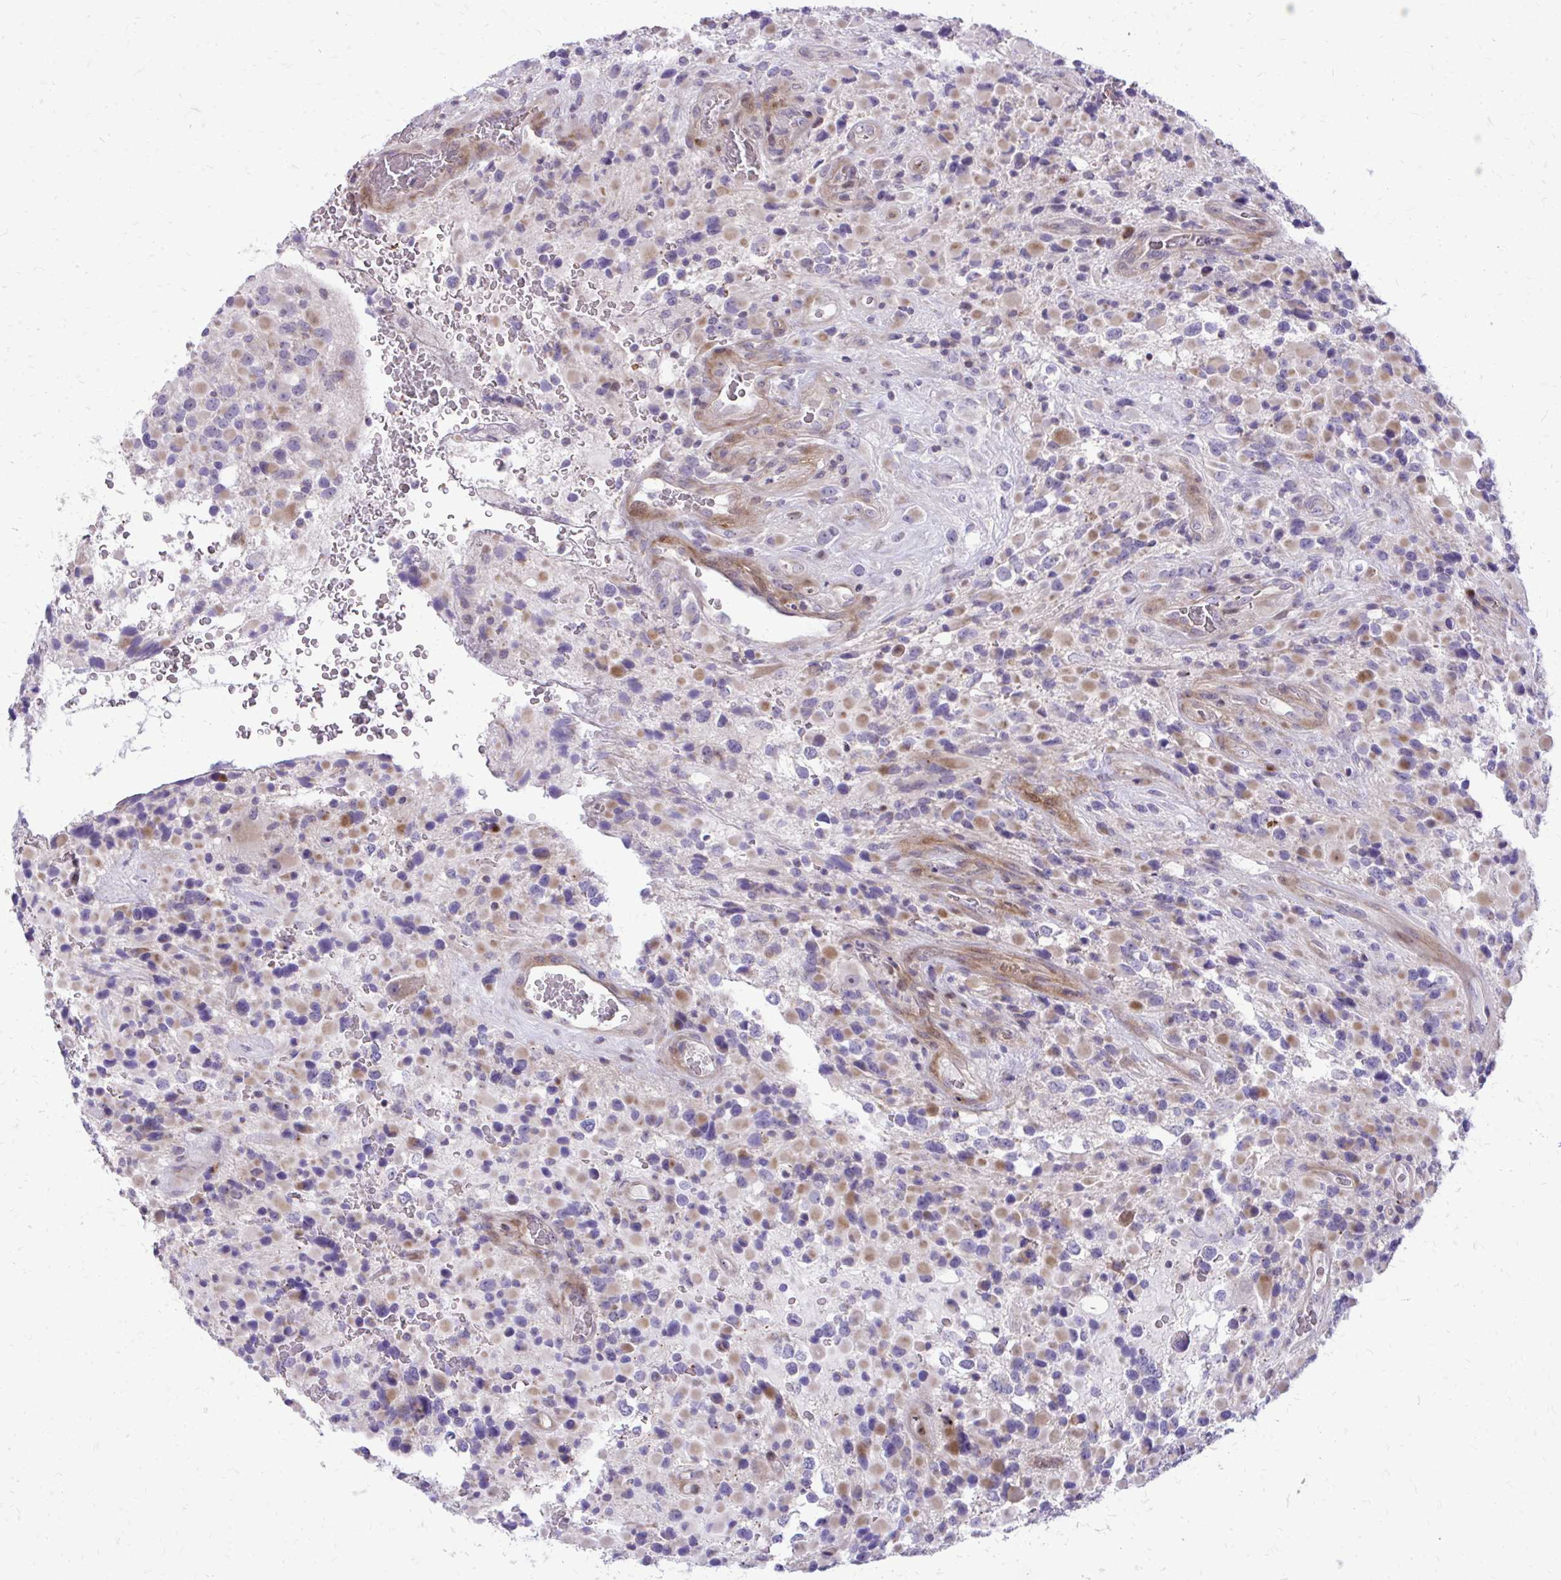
{"staining": {"intensity": "weak", "quantity": "25%-75%", "location": "cytoplasmic/membranous"}, "tissue": "glioma", "cell_type": "Tumor cells", "image_type": "cancer", "snomed": [{"axis": "morphology", "description": "Glioma, malignant, High grade"}, {"axis": "topography", "description": "Brain"}], "caption": "High-magnification brightfield microscopy of glioma stained with DAB (brown) and counterstained with hematoxylin (blue). tumor cells exhibit weak cytoplasmic/membranous expression is seen in about25%-75% of cells. (DAB IHC, brown staining for protein, blue staining for nuclei).", "gene": "FUNDC2", "patient": {"sex": "female", "age": 40}}